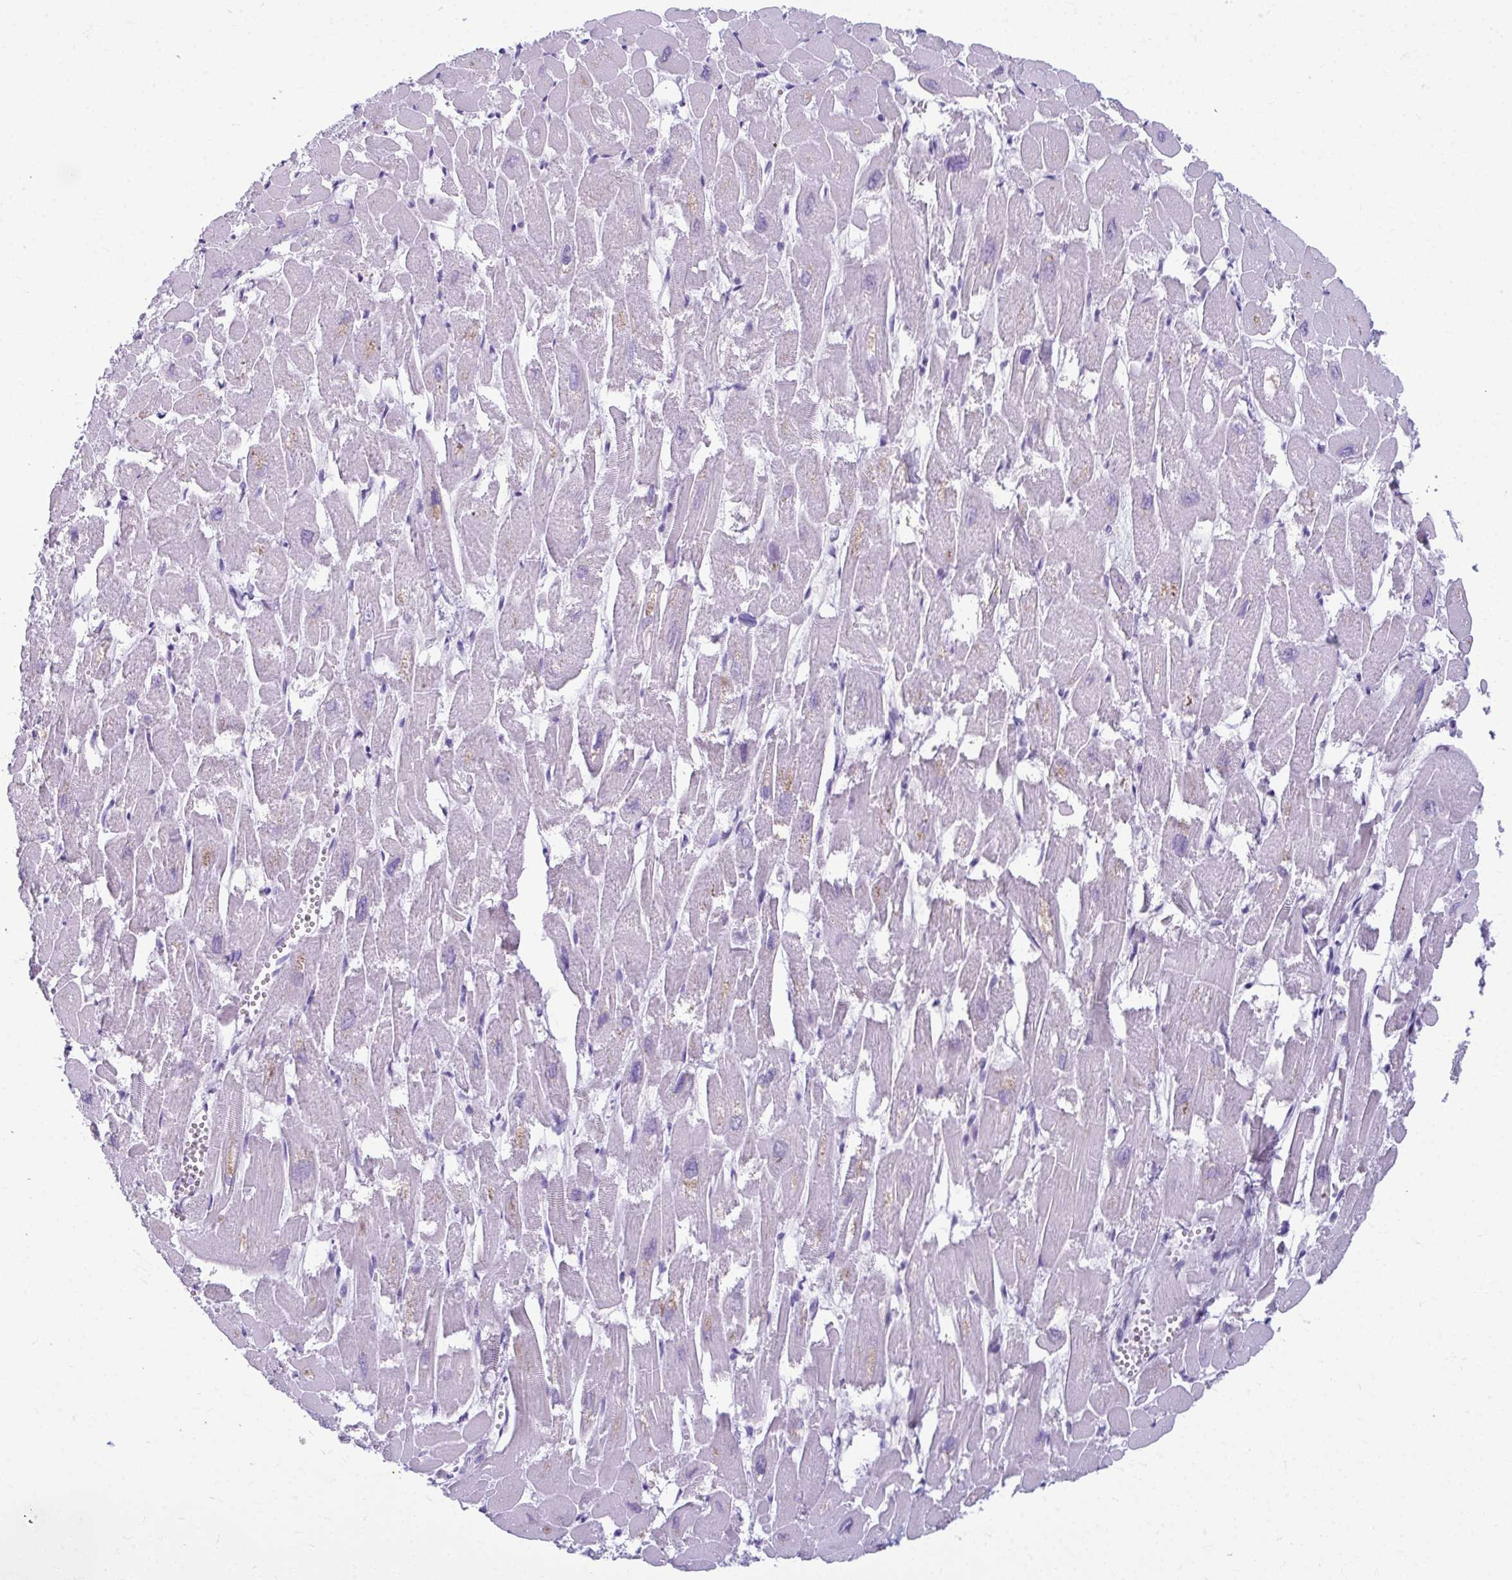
{"staining": {"intensity": "weak", "quantity": "<25%", "location": "cytoplasmic/membranous"}, "tissue": "heart muscle", "cell_type": "Cardiomyocytes", "image_type": "normal", "snomed": [{"axis": "morphology", "description": "Normal tissue, NOS"}, {"axis": "topography", "description": "Heart"}], "caption": "IHC of benign human heart muscle demonstrates no positivity in cardiomyocytes.", "gene": "SERPINI1", "patient": {"sex": "male", "age": 54}}